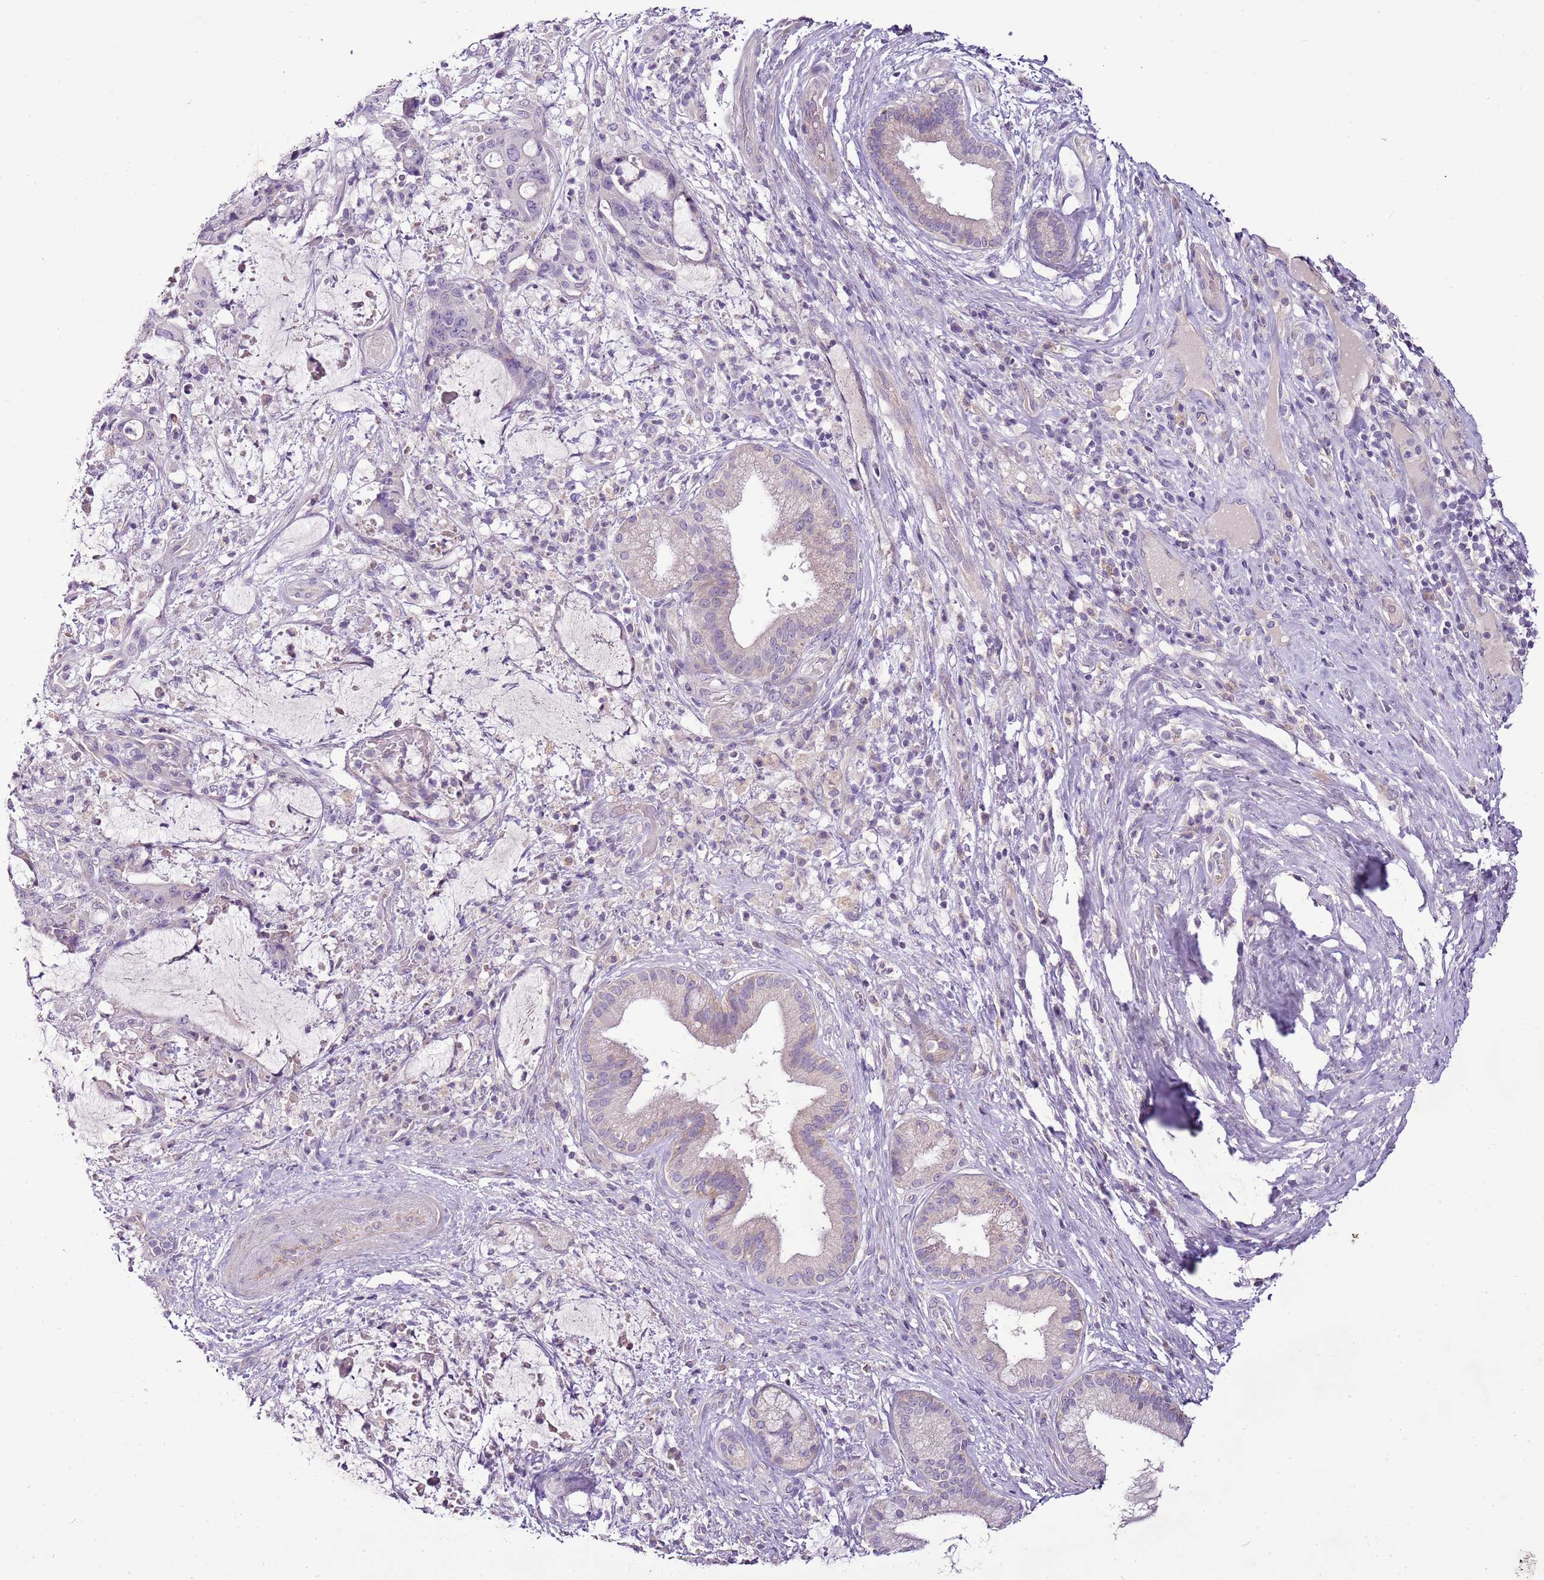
{"staining": {"intensity": "negative", "quantity": "none", "location": "none"}, "tissue": "liver cancer", "cell_type": "Tumor cells", "image_type": "cancer", "snomed": [{"axis": "morphology", "description": "Normal tissue, NOS"}, {"axis": "morphology", "description": "Cholangiocarcinoma"}, {"axis": "topography", "description": "Liver"}, {"axis": "topography", "description": "Peripheral nerve tissue"}], "caption": "This is a histopathology image of immunohistochemistry staining of liver cholangiocarcinoma, which shows no staining in tumor cells.", "gene": "CMKLR1", "patient": {"sex": "female", "age": 73}}